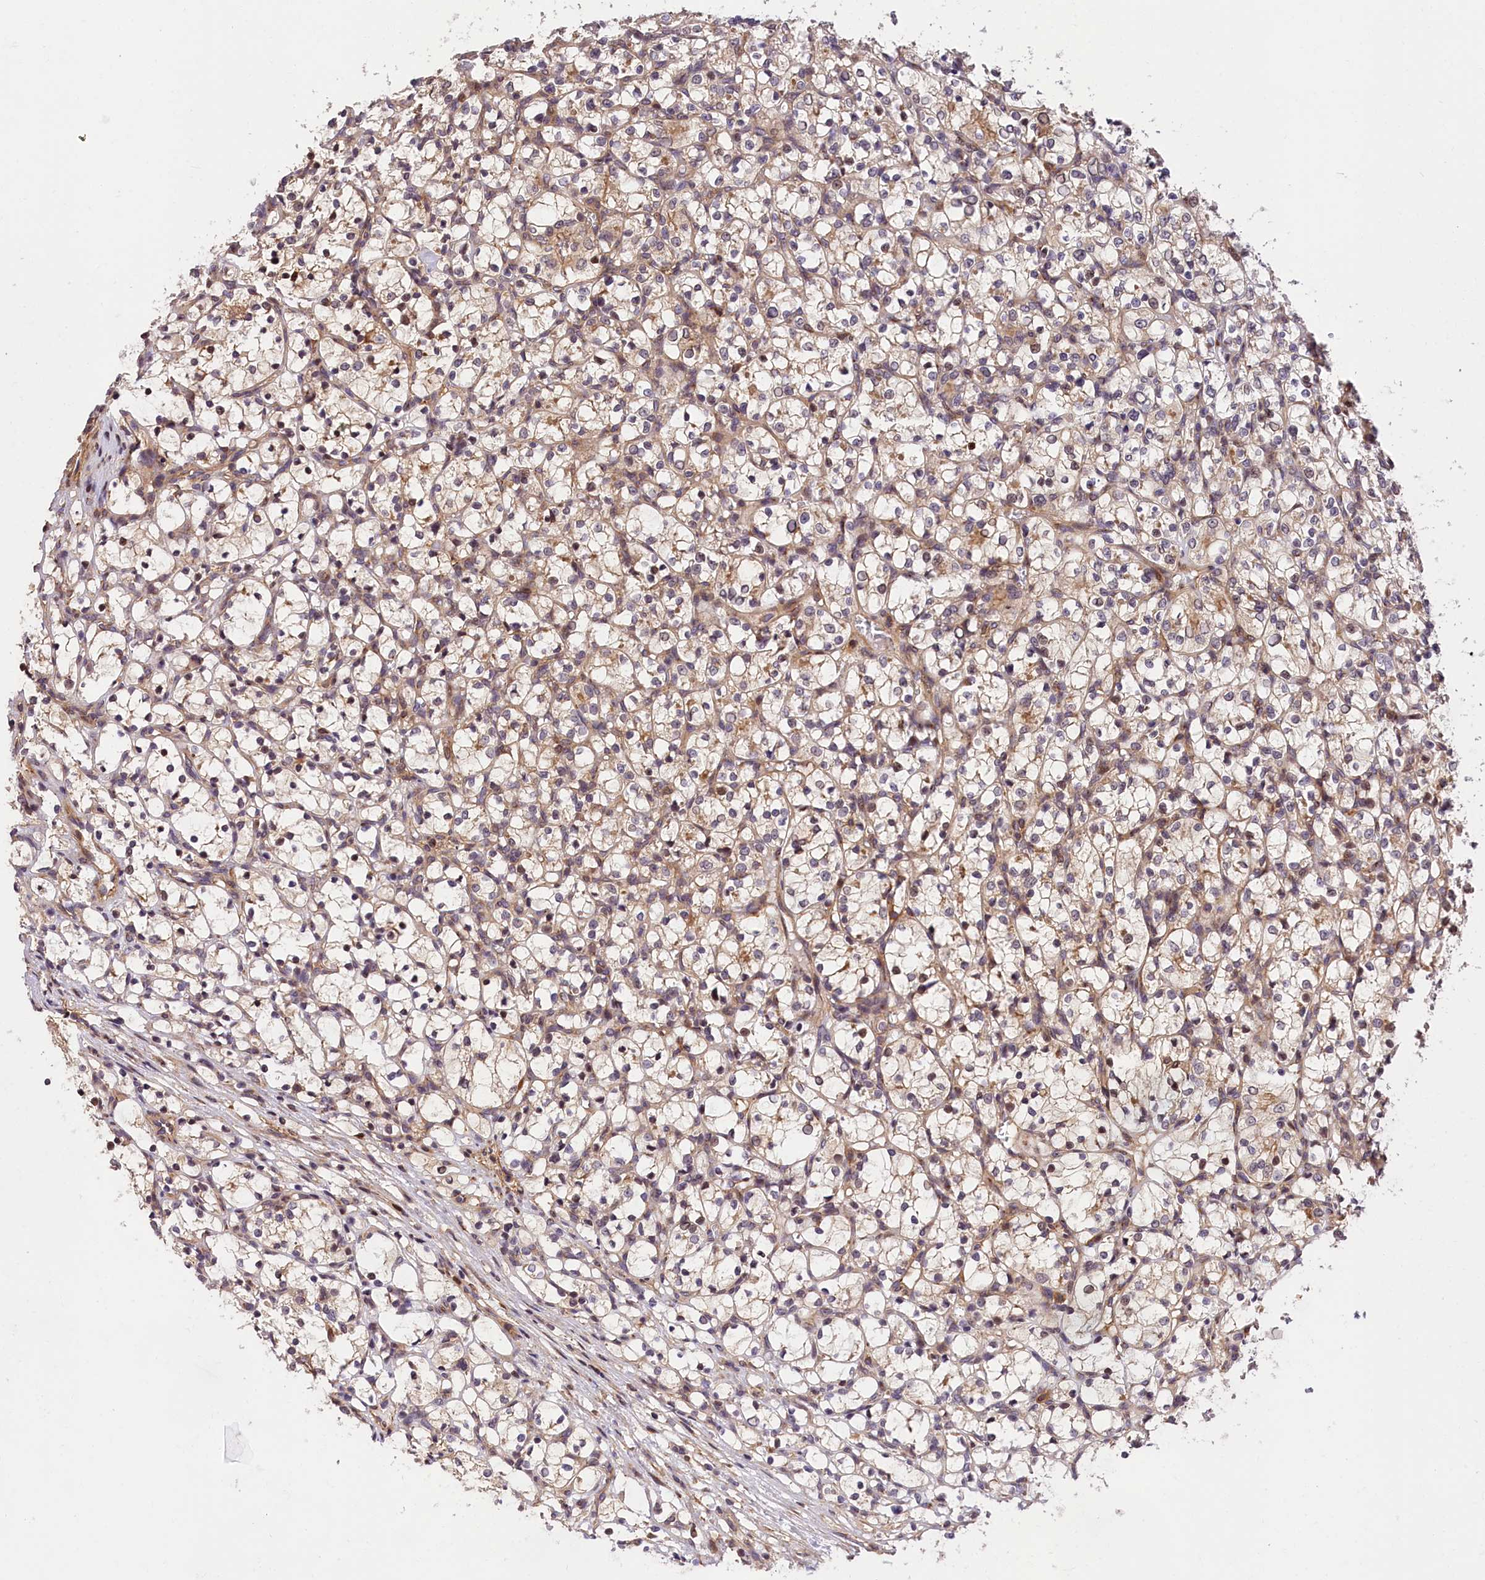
{"staining": {"intensity": "negative", "quantity": "none", "location": "none"}, "tissue": "renal cancer", "cell_type": "Tumor cells", "image_type": "cancer", "snomed": [{"axis": "morphology", "description": "Adenocarcinoma, NOS"}, {"axis": "topography", "description": "Kidney"}], "caption": "Histopathology image shows no protein expression in tumor cells of renal cancer (adenocarcinoma) tissue.", "gene": "CHORDC1", "patient": {"sex": "female", "age": 69}}